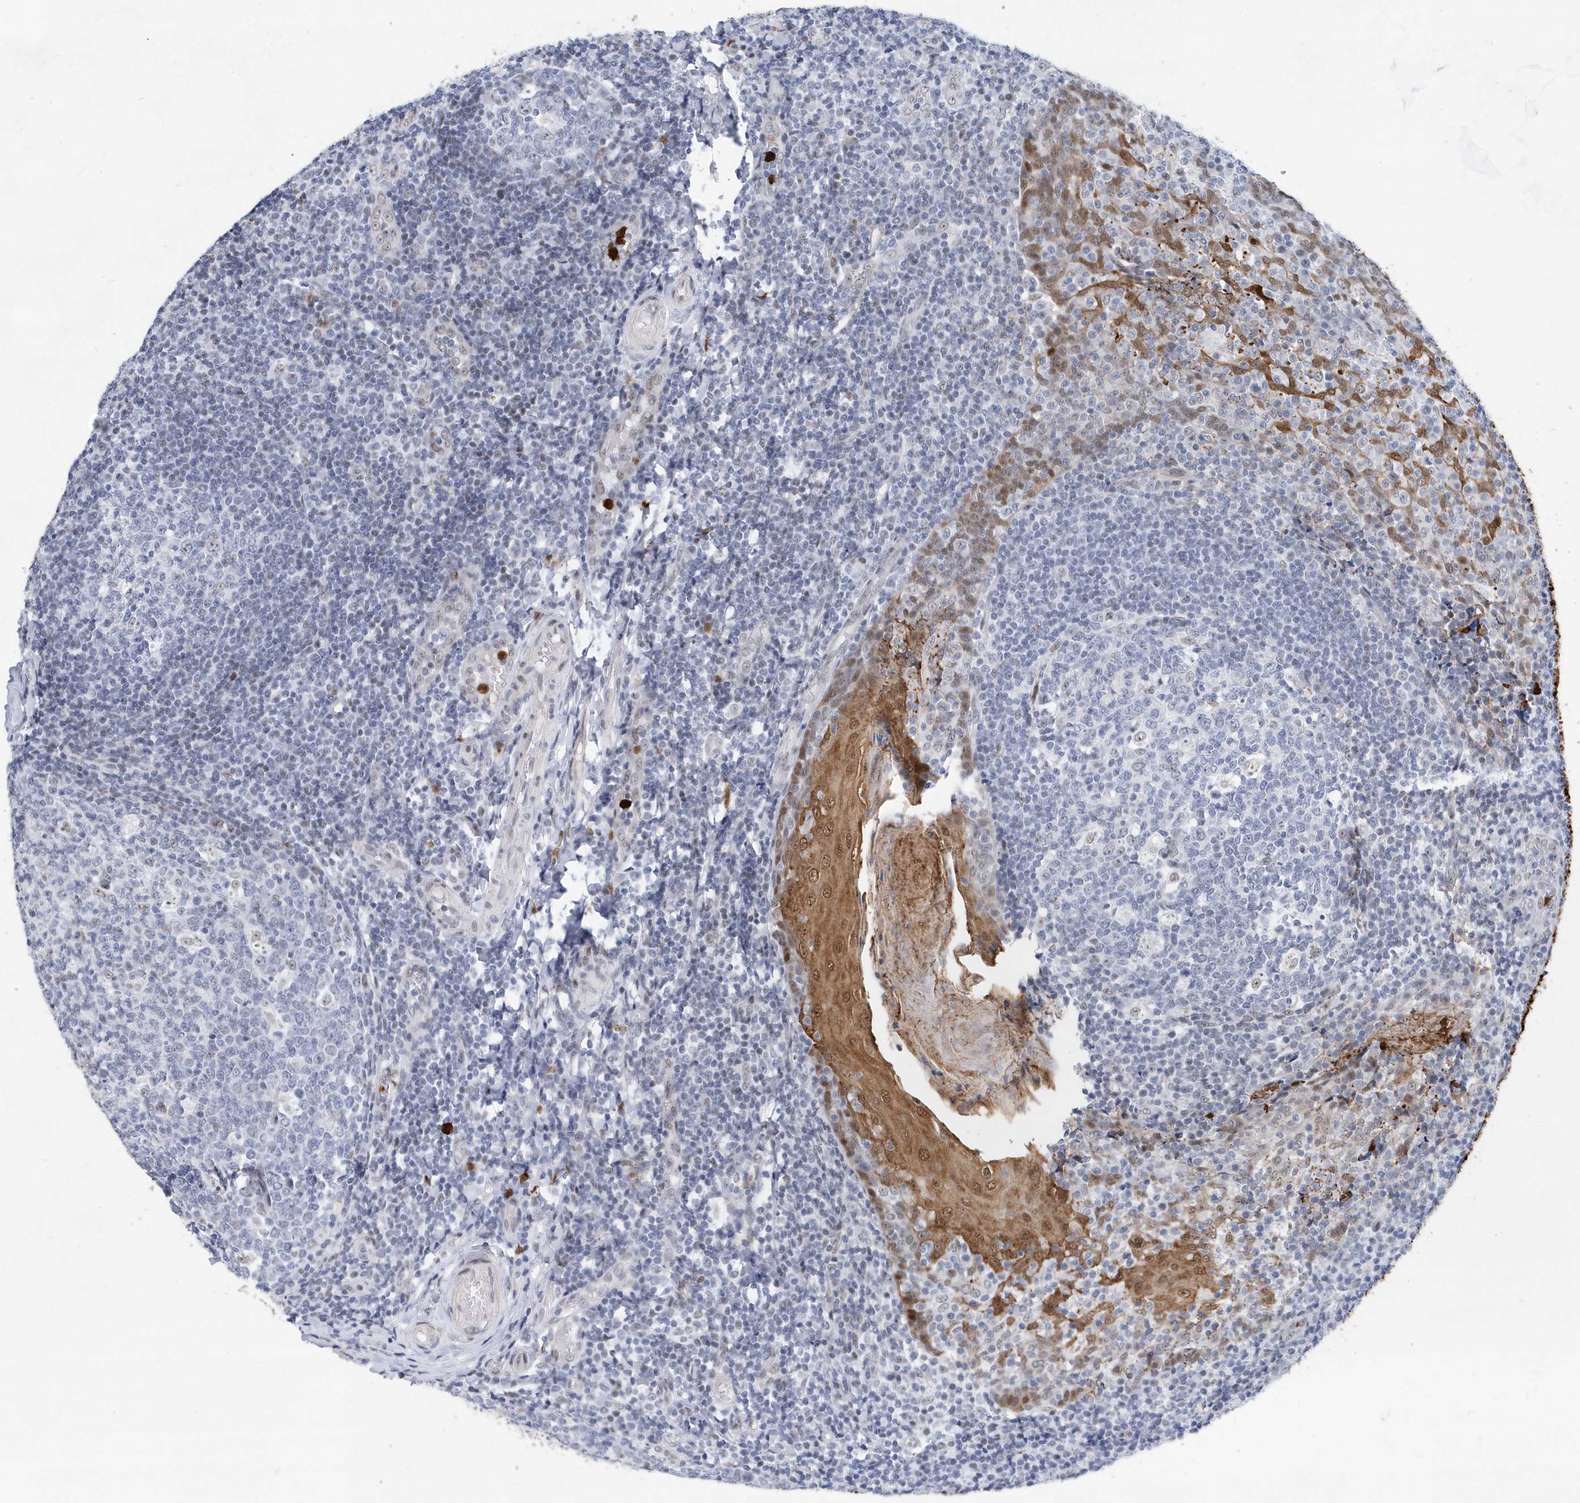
{"staining": {"intensity": "negative", "quantity": "none", "location": "none"}, "tissue": "tonsil", "cell_type": "Germinal center cells", "image_type": "normal", "snomed": [{"axis": "morphology", "description": "Normal tissue, NOS"}, {"axis": "topography", "description": "Tonsil"}], "caption": "A high-resolution image shows immunohistochemistry (IHC) staining of benign tonsil, which exhibits no significant staining in germinal center cells.", "gene": "RPP30", "patient": {"sex": "female", "age": 19}}